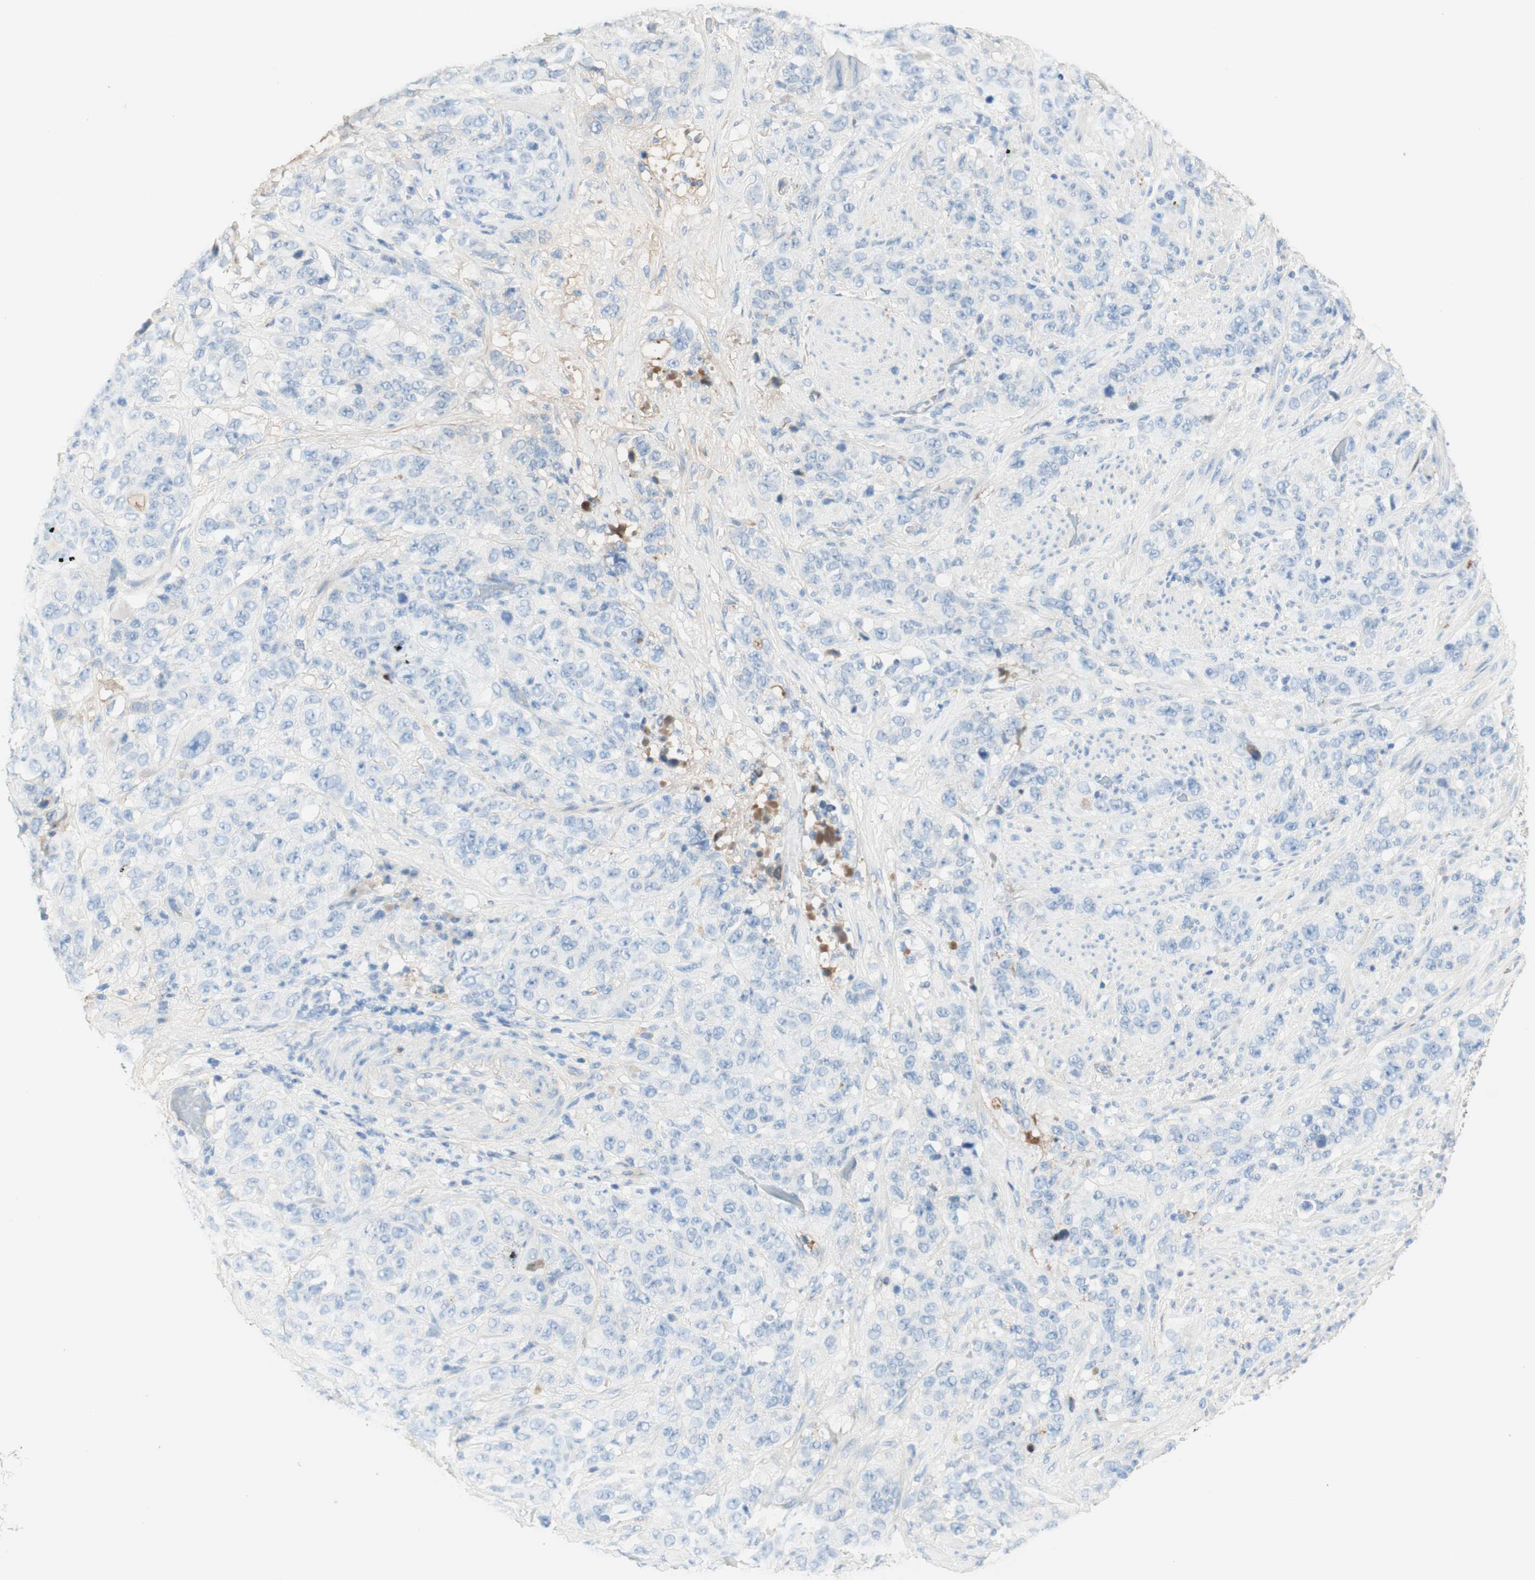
{"staining": {"intensity": "negative", "quantity": "none", "location": "none"}, "tissue": "stomach cancer", "cell_type": "Tumor cells", "image_type": "cancer", "snomed": [{"axis": "morphology", "description": "Adenocarcinoma, NOS"}, {"axis": "topography", "description": "Stomach"}], "caption": "Histopathology image shows no protein positivity in tumor cells of stomach cancer (adenocarcinoma) tissue.", "gene": "KNG1", "patient": {"sex": "male", "age": 48}}